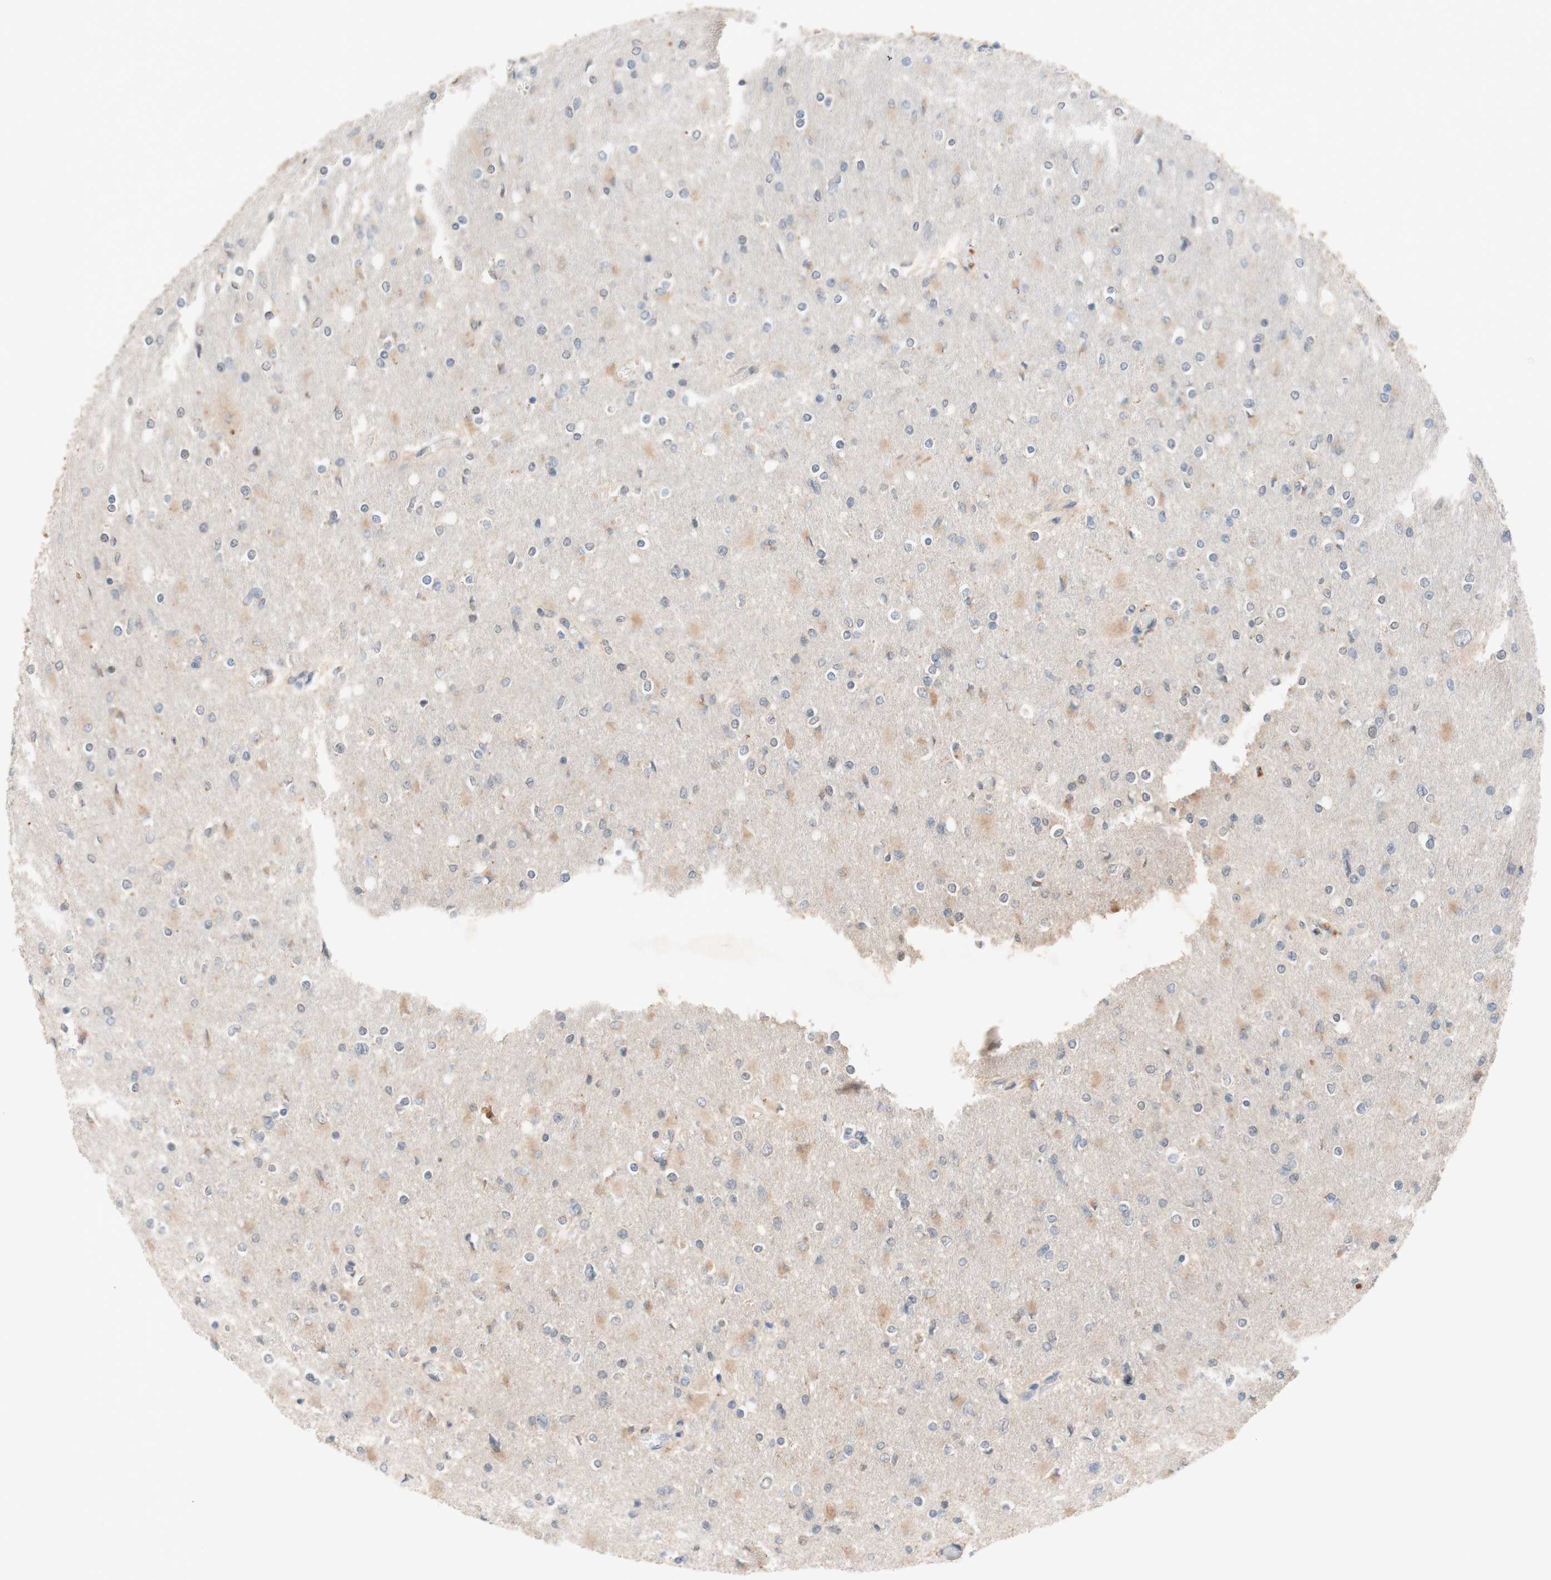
{"staining": {"intensity": "moderate", "quantity": "<25%", "location": "cytoplasmic/membranous"}, "tissue": "glioma", "cell_type": "Tumor cells", "image_type": "cancer", "snomed": [{"axis": "morphology", "description": "Glioma, malignant, High grade"}, {"axis": "topography", "description": "Cerebral cortex"}], "caption": "Immunohistochemistry (IHC) image of neoplastic tissue: human glioma stained using immunohistochemistry exhibits low levels of moderate protein expression localized specifically in the cytoplasmic/membranous of tumor cells, appearing as a cytoplasmic/membranous brown color.", "gene": "PEX2", "patient": {"sex": "female", "age": 36}}